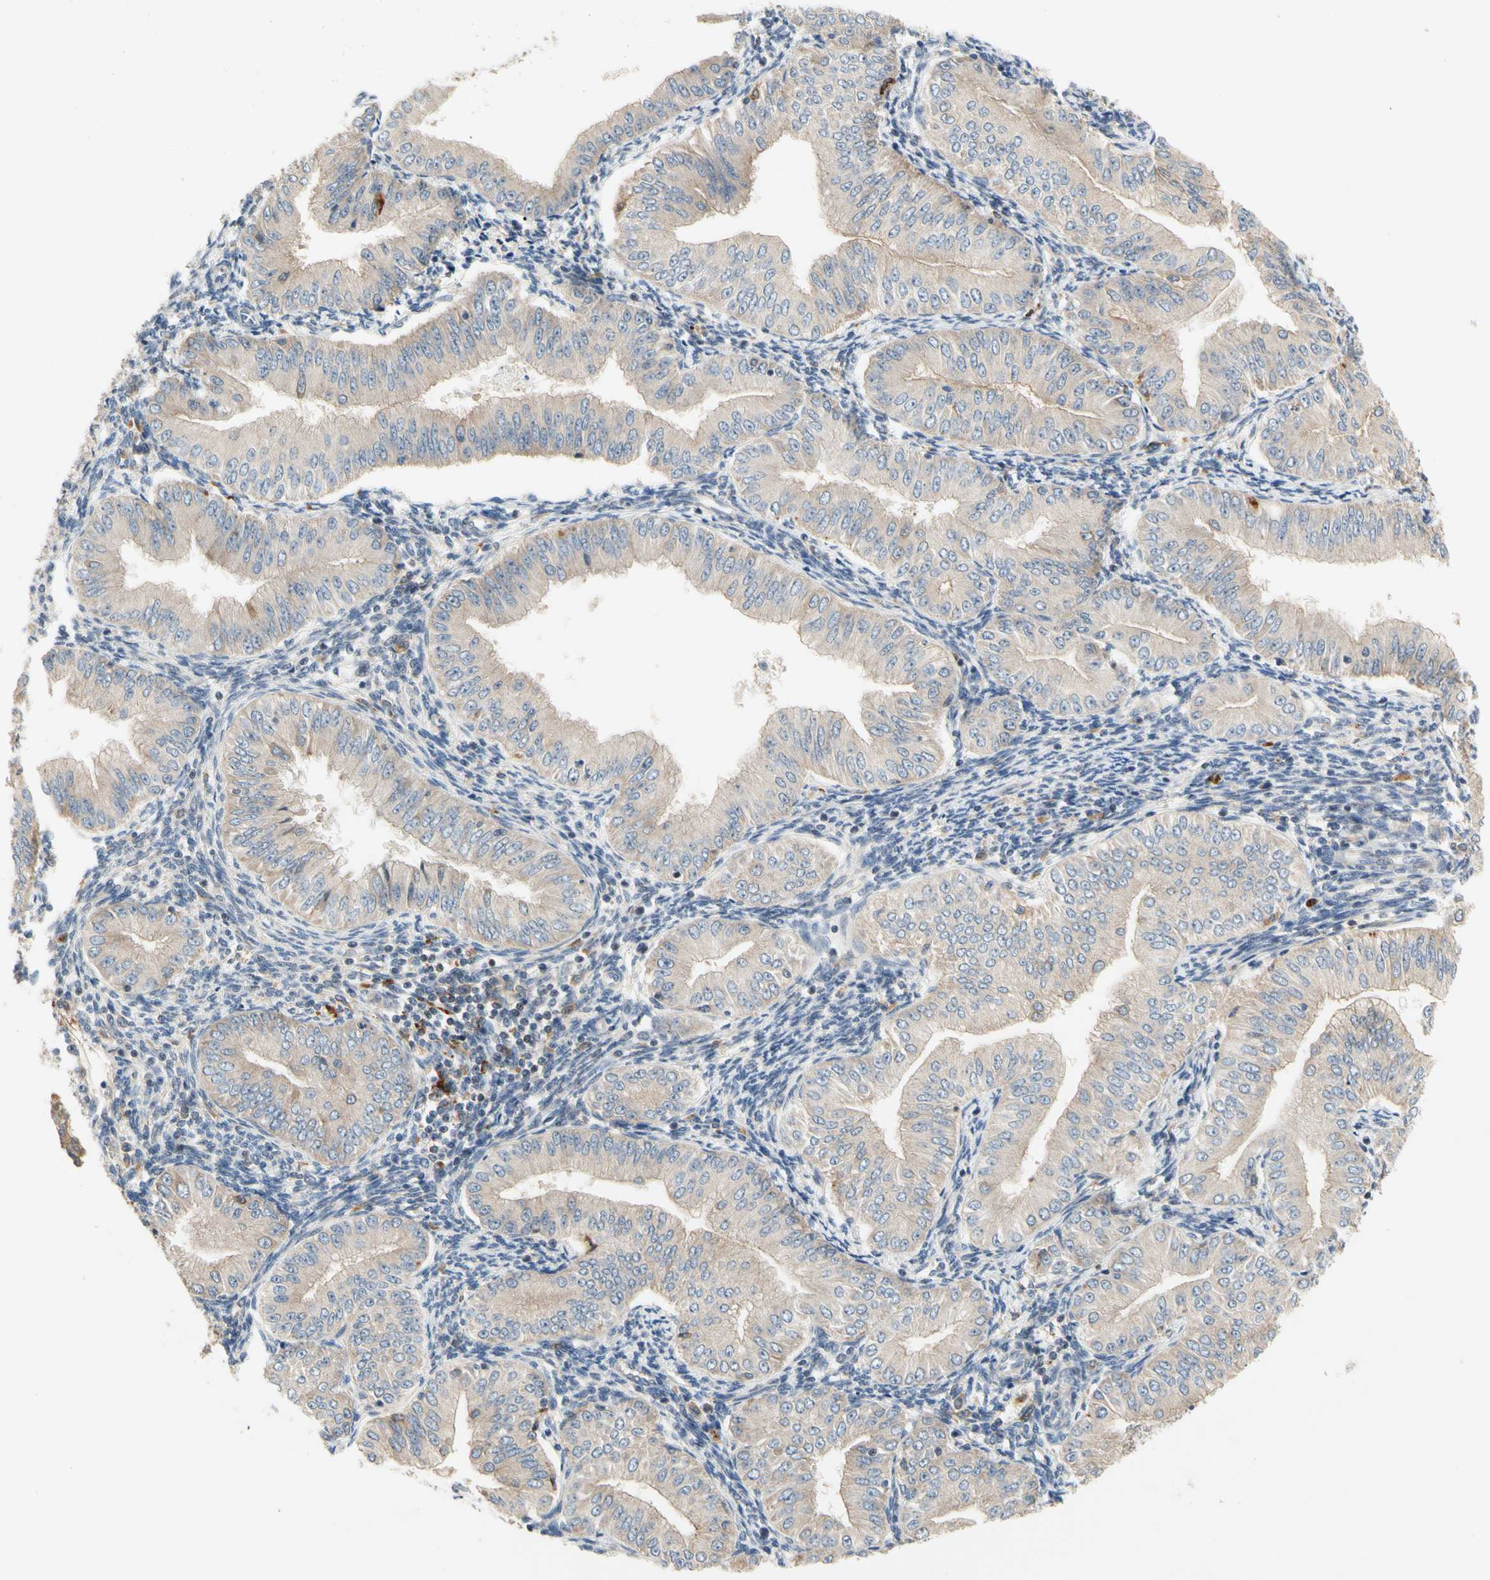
{"staining": {"intensity": "weak", "quantity": "25%-75%", "location": "cytoplasmic/membranous"}, "tissue": "endometrial cancer", "cell_type": "Tumor cells", "image_type": "cancer", "snomed": [{"axis": "morphology", "description": "Normal tissue, NOS"}, {"axis": "morphology", "description": "Adenocarcinoma, NOS"}, {"axis": "topography", "description": "Endometrium"}], "caption": "Endometrial adenocarcinoma stained with DAB IHC reveals low levels of weak cytoplasmic/membranous staining in approximately 25%-75% of tumor cells. The staining is performed using DAB brown chromogen to label protein expression. The nuclei are counter-stained blue using hematoxylin.", "gene": "ANKHD1", "patient": {"sex": "female", "age": 53}}